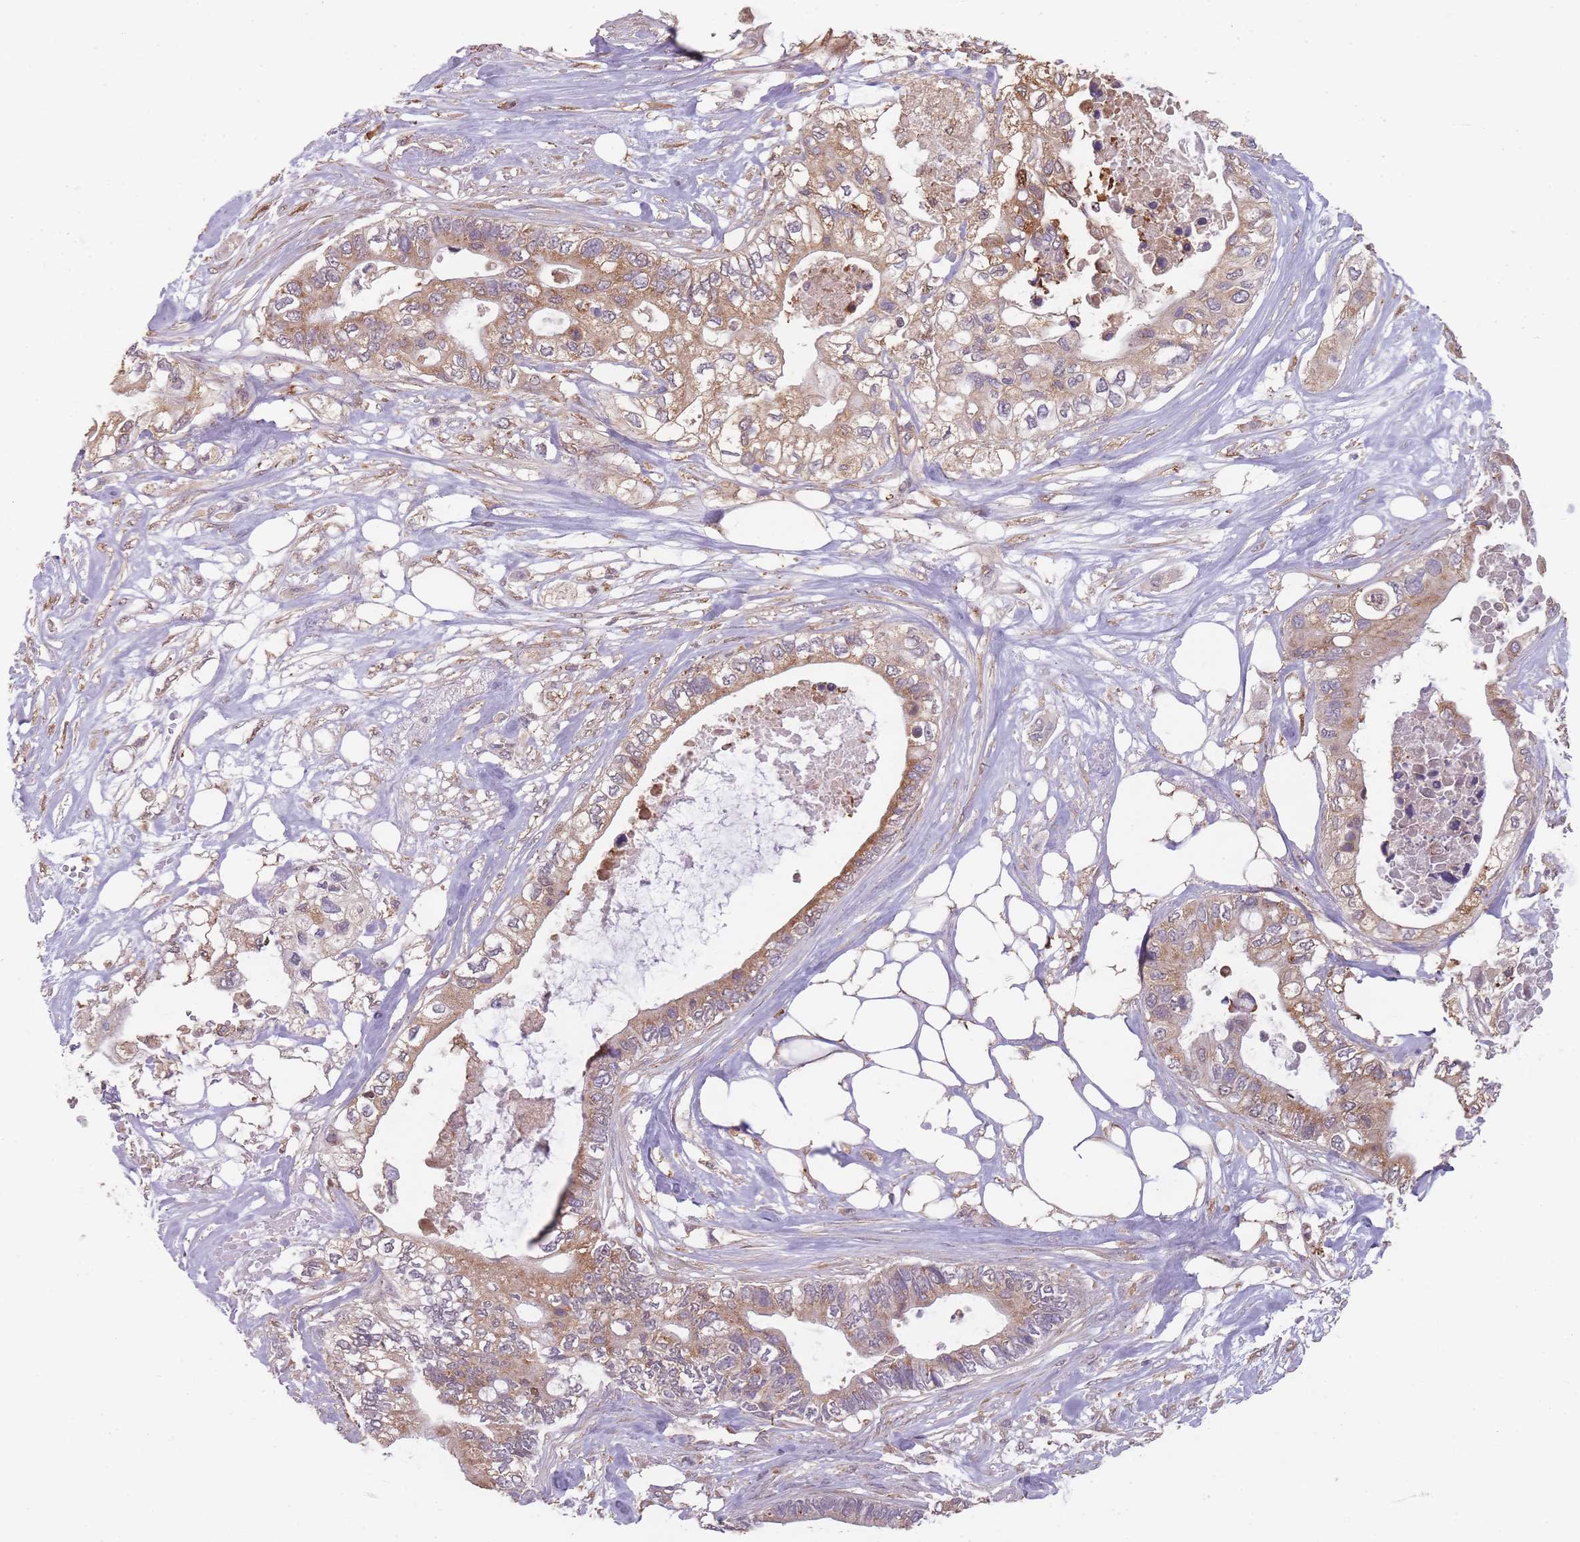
{"staining": {"intensity": "moderate", "quantity": ">75%", "location": "cytoplasmic/membranous"}, "tissue": "pancreatic cancer", "cell_type": "Tumor cells", "image_type": "cancer", "snomed": [{"axis": "morphology", "description": "Adenocarcinoma, NOS"}, {"axis": "topography", "description": "Pancreas"}], "caption": "Immunohistochemical staining of pancreatic adenocarcinoma reveals medium levels of moderate cytoplasmic/membranous protein positivity in about >75% of tumor cells. The protein is stained brown, and the nuclei are stained in blue (DAB (3,3'-diaminobenzidine) IHC with brightfield microscopy, high magnification).", "gene": "SANBR", "patient": {"sex": "female", "age": 63}}